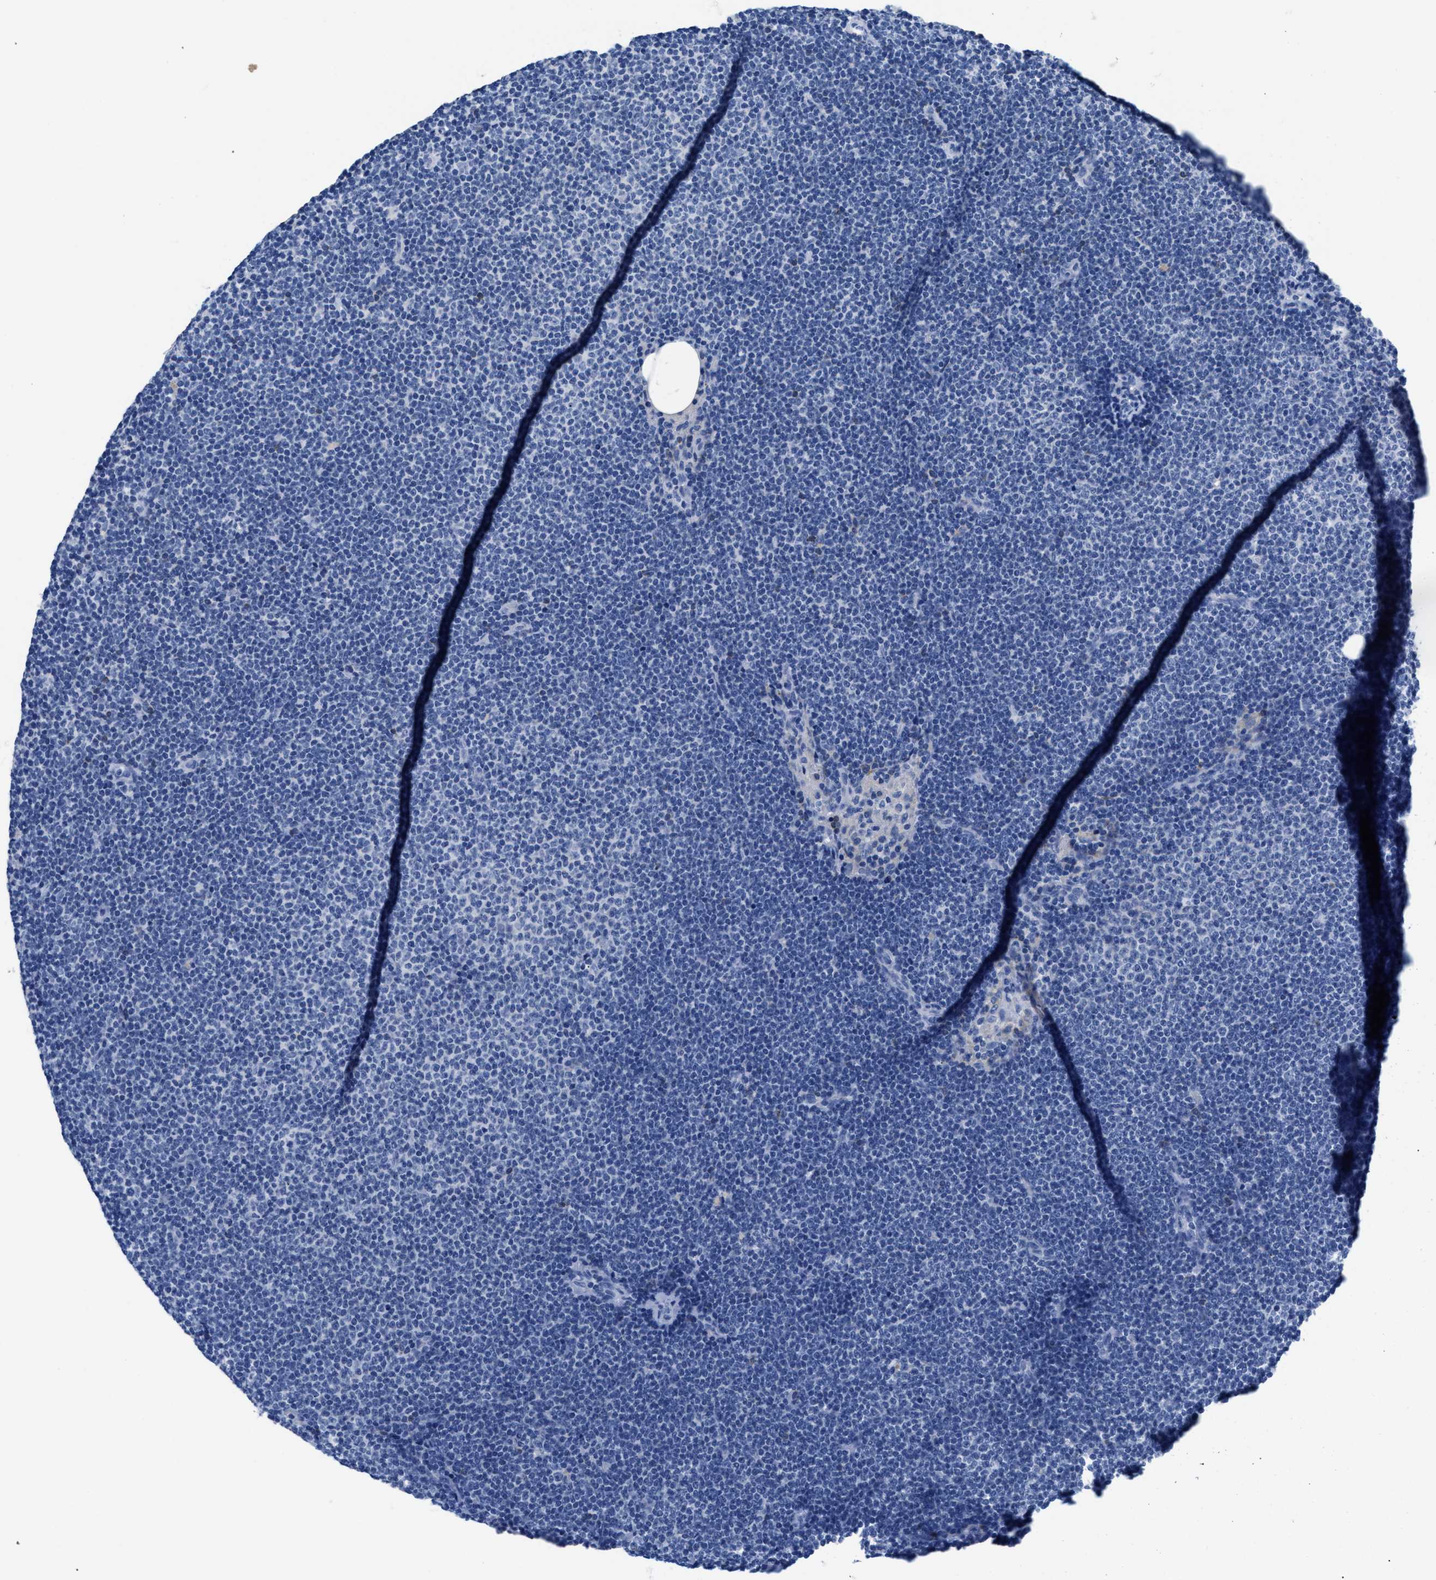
{"staining": {"intensity": "negative", "quantity": "none", "location": "none"}, "tissue": "lymphoma", "cell_type": "Tumor cells", "image_type": "cancer", "snomed": [{"axis": "morphology", "description": "Malignant lymphoma, non-Hodgkin's type, Low grade"}, {"axis": "topography", "description": "Lymph node"}], "caption": "High power microscopy histopathology image of an immunohistochemistry micrograph of lymphoma, revealing no significant expression in tumor cells.", "gene": "SLFN13", "patient": {"sex": "female", "age": 53}}